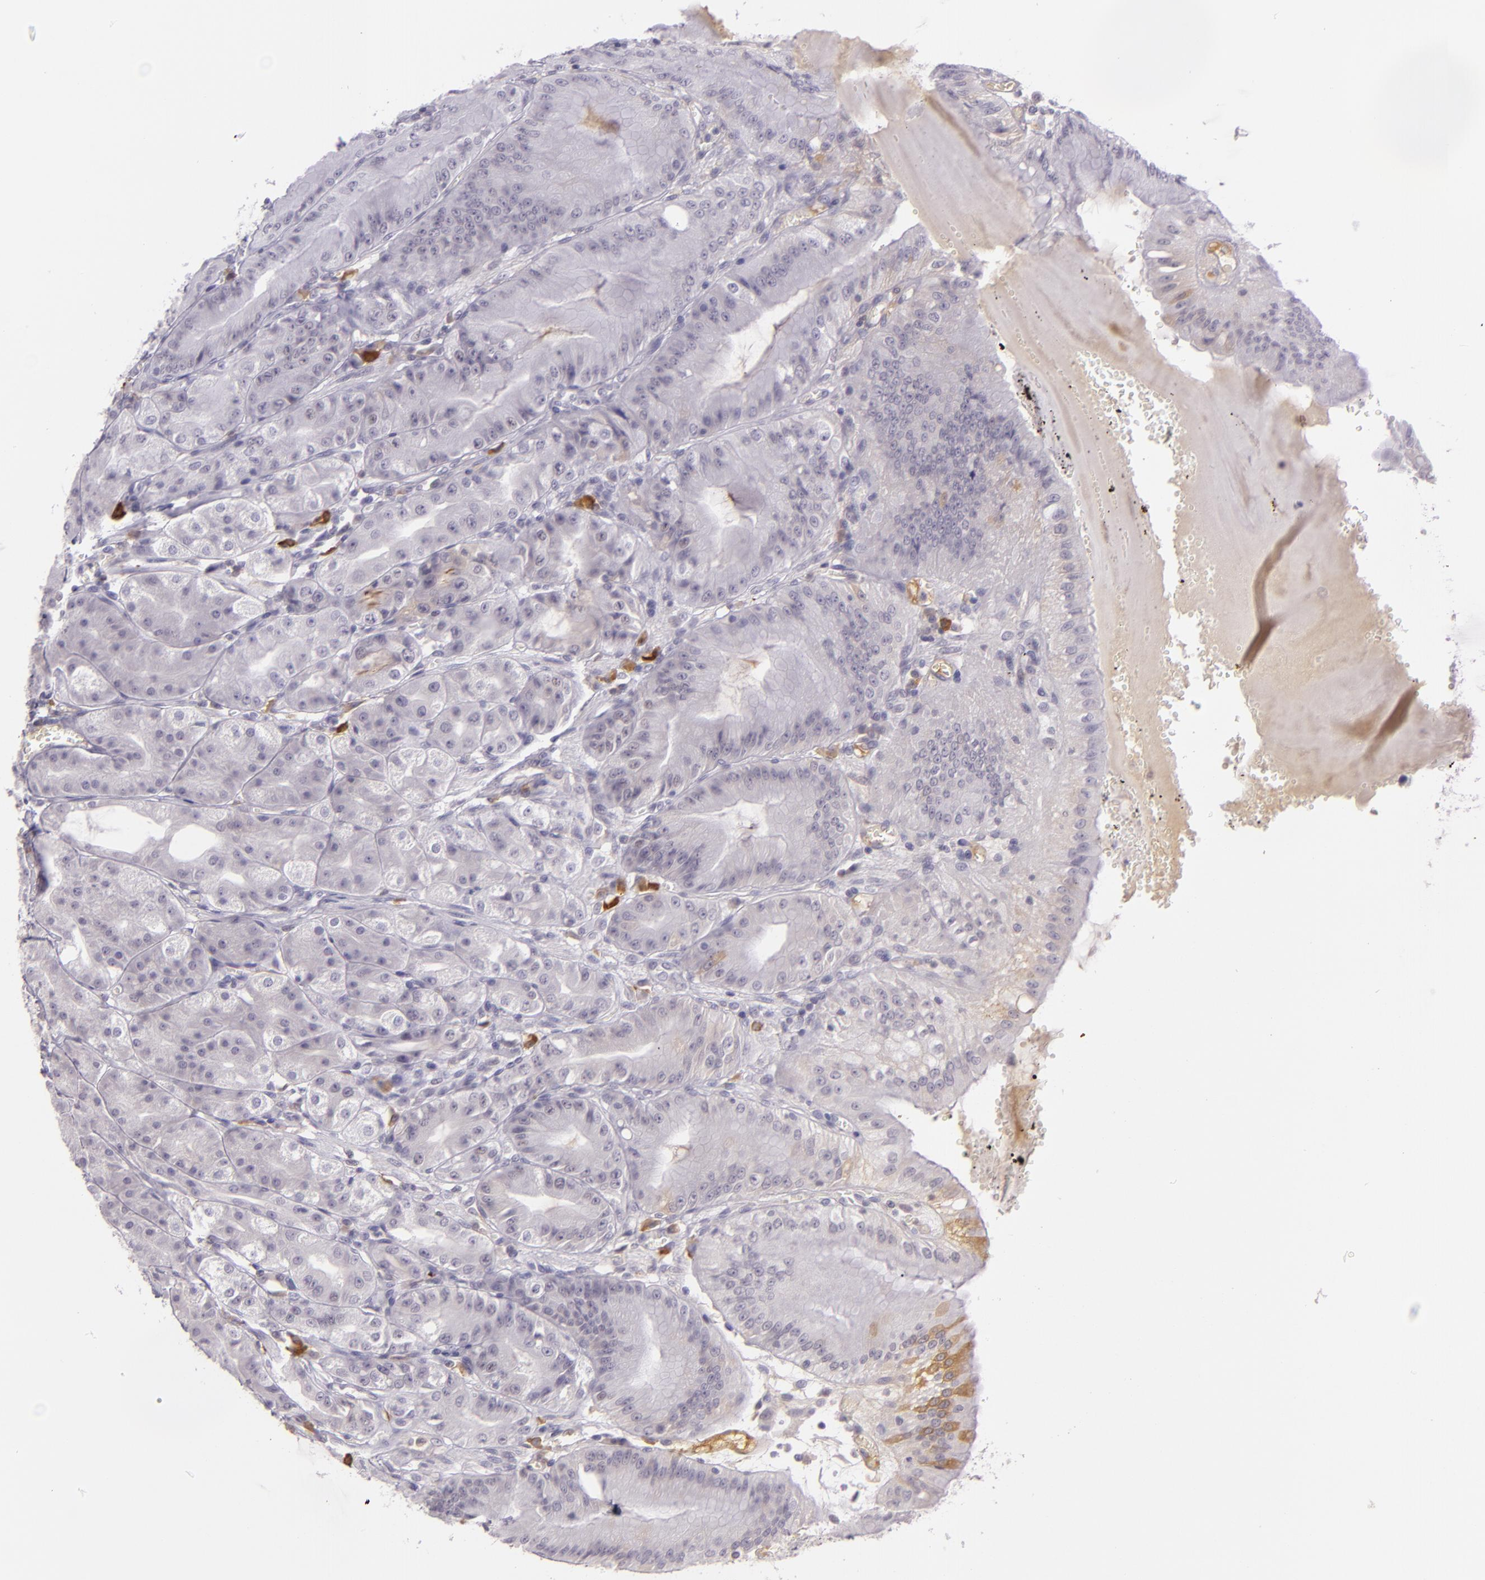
{"staining": {"intensity": "negative", "quantity": "none", "location": "none"}, "tissue": "stomach", "cell_type": "Glandular cells", "image_type": "normal", "snomed": [{"axis": "morphology", "description": "Normal tissue, NOS"}, {"axis": "topography", "description": "Stomach, lower"}], "caption": "This micrograph is of benign stomach stained with IHC to label a protein in brown with the nuclei are counter-stained blue. There is no expression in glandular cells.", "gene": "CHEK2", "patient": {"sex": "male", "age": 71}}